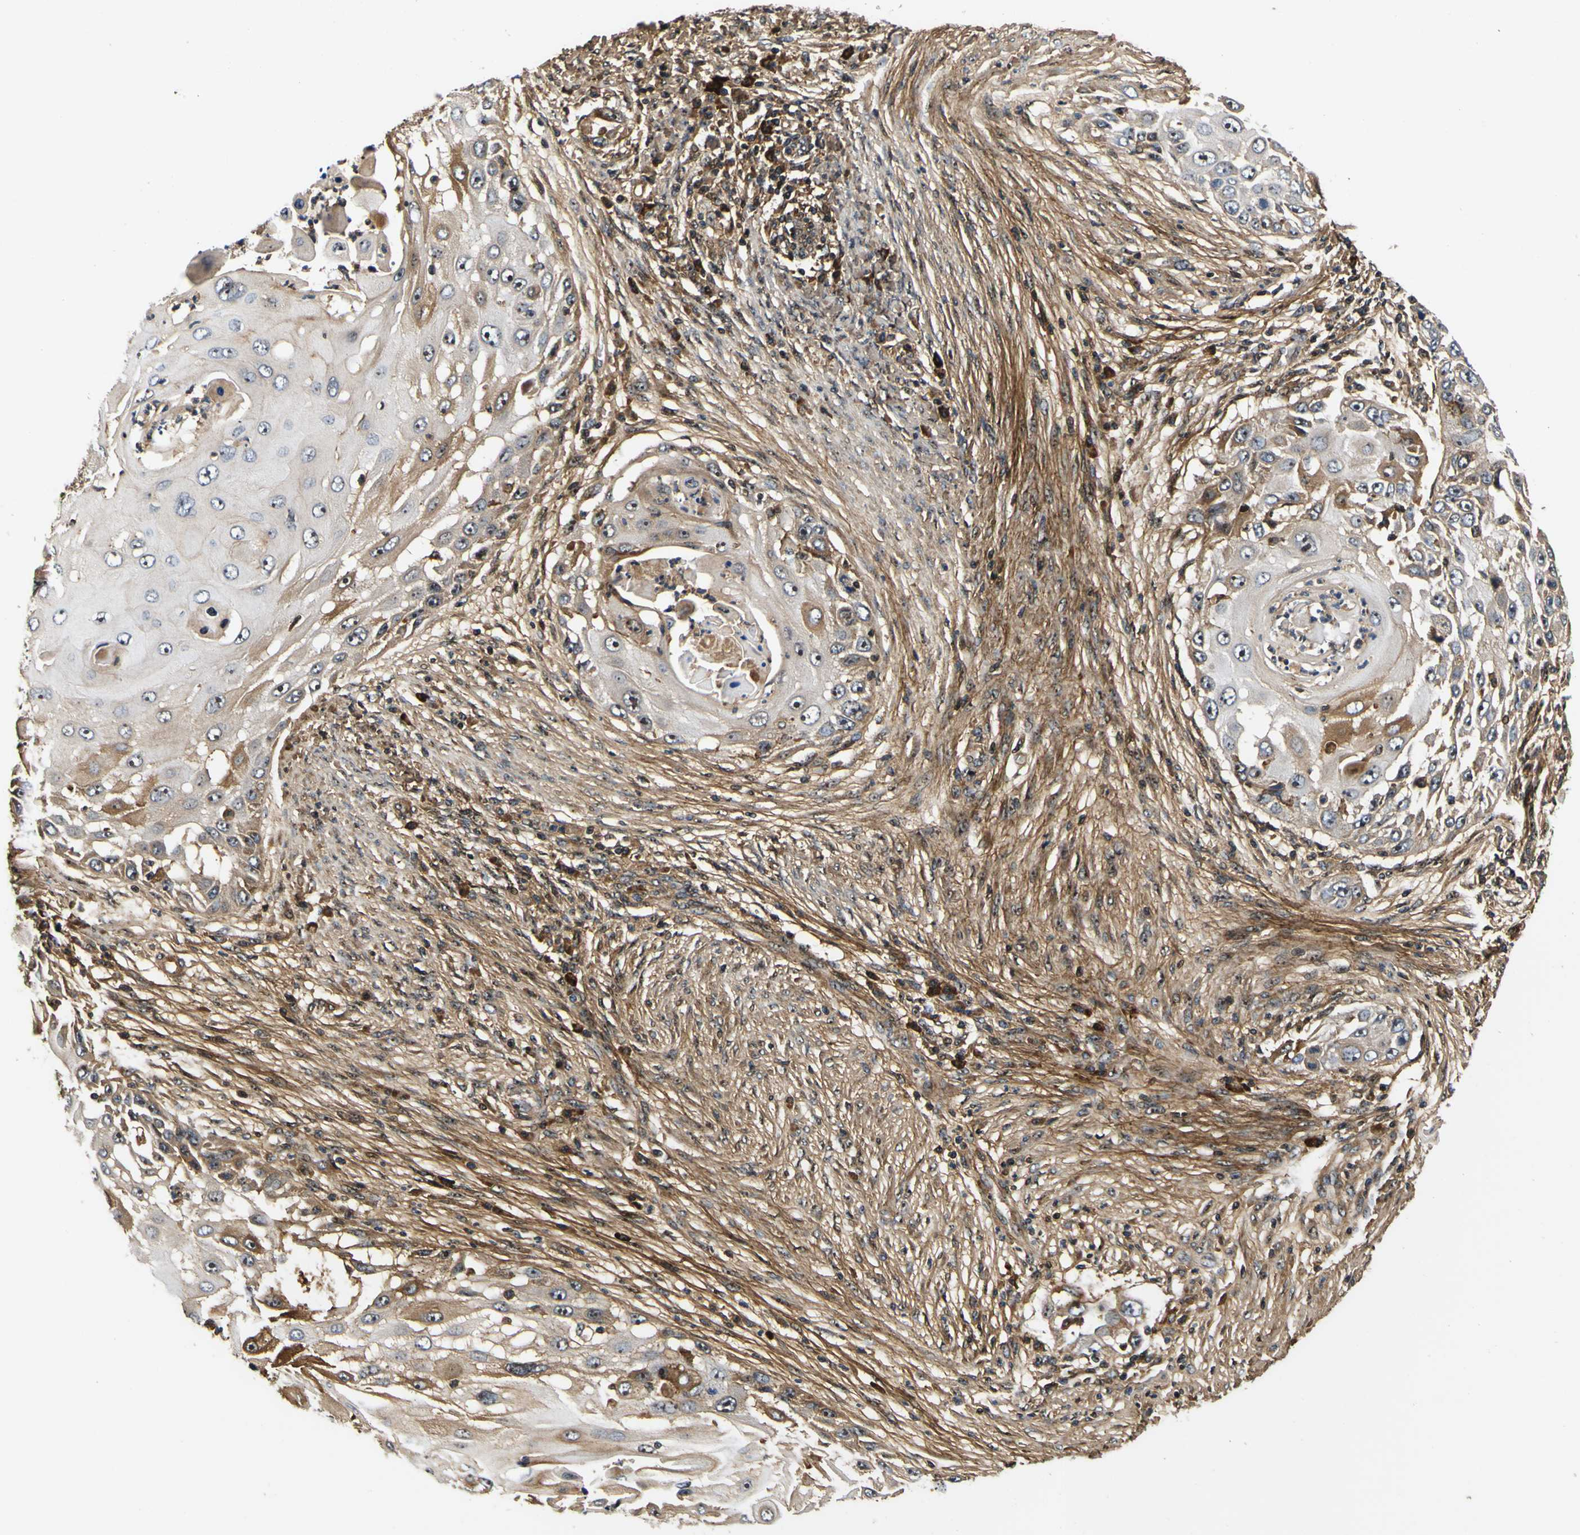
{"staining": {"intensity": "moderate", "quantity": "<25%", "location": "cytoplasmic/membranous"}, "tissue": "skin cancer", "cell_type": "Tumor cells", "image_type": "cancer", "snomed": [{"axis": "morphology", "description": "Squamous cell carcinoma, NOS"}, {"axis": "topography", "description": "Skin"}], "caption": "A high-resolution histopathology image shows immunohistochemistry staining of squamous cell carcinoma (skin), which displays moderate cytoplasmic/membranous staining in about <25% of tumor cells.", "gene": "LRP4", "patient": {"sex": "female", "age": 44}}